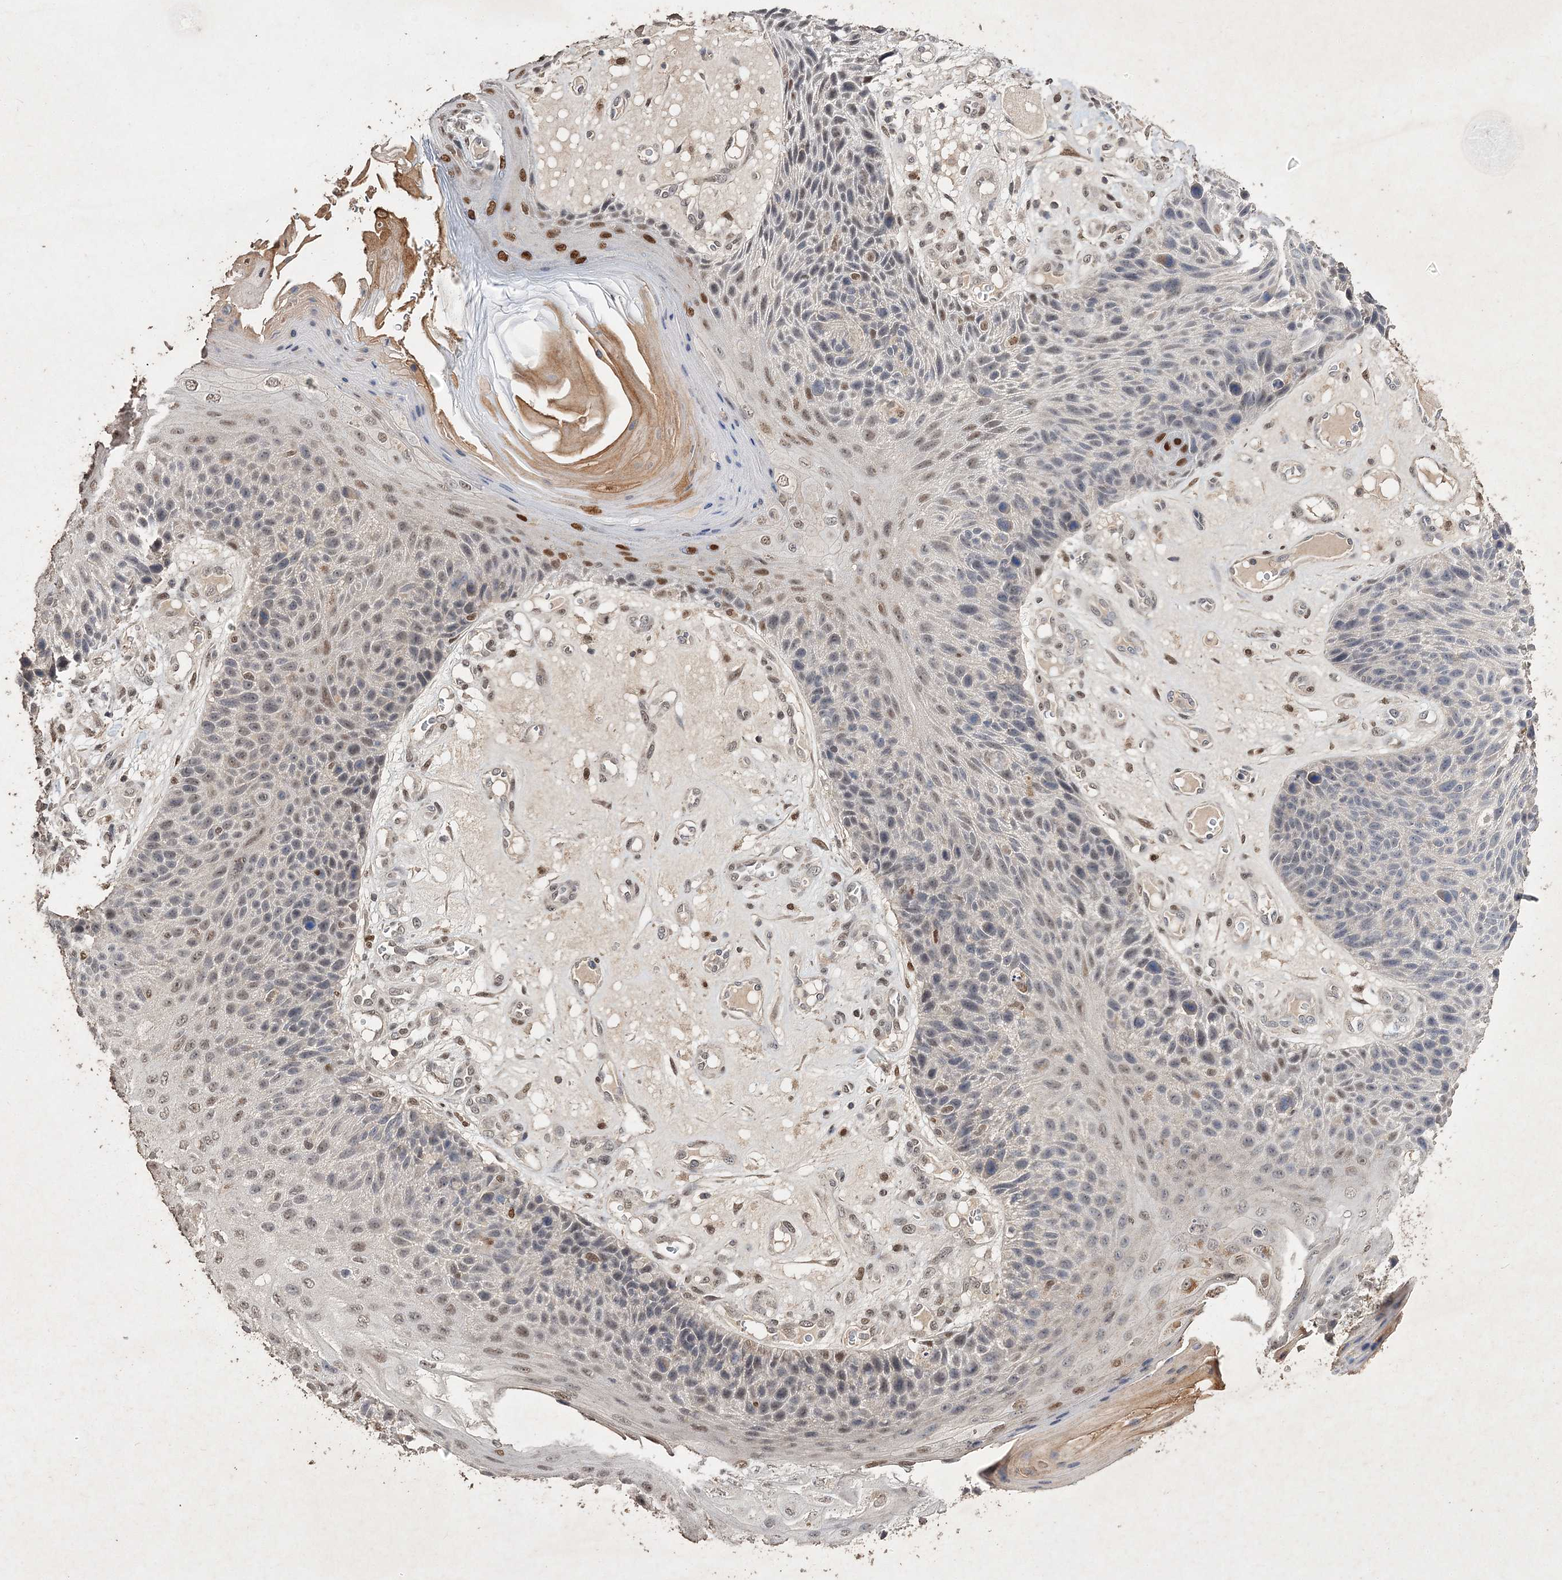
{"staining": {"intensity": "weak", "quantity": "<25%", "location": "nuclear"}, "tissue": "skin cancer", "cell_type": "Tumor cells", "image_type": "cancer", "snomed": [{"axis": "morphology", "description": "Squamous cell carcinoma, NOS"}, {"axis": "topography", "description": "Skin"}], "caption": "DAB (3,3'-diaminobenzidine) immunohistochemical staining of skin squamous cell carcinoma displays no significant expression in tumor cells.", "gene": "C3orf38", "patient": {"sex": "female", "age": 88}}